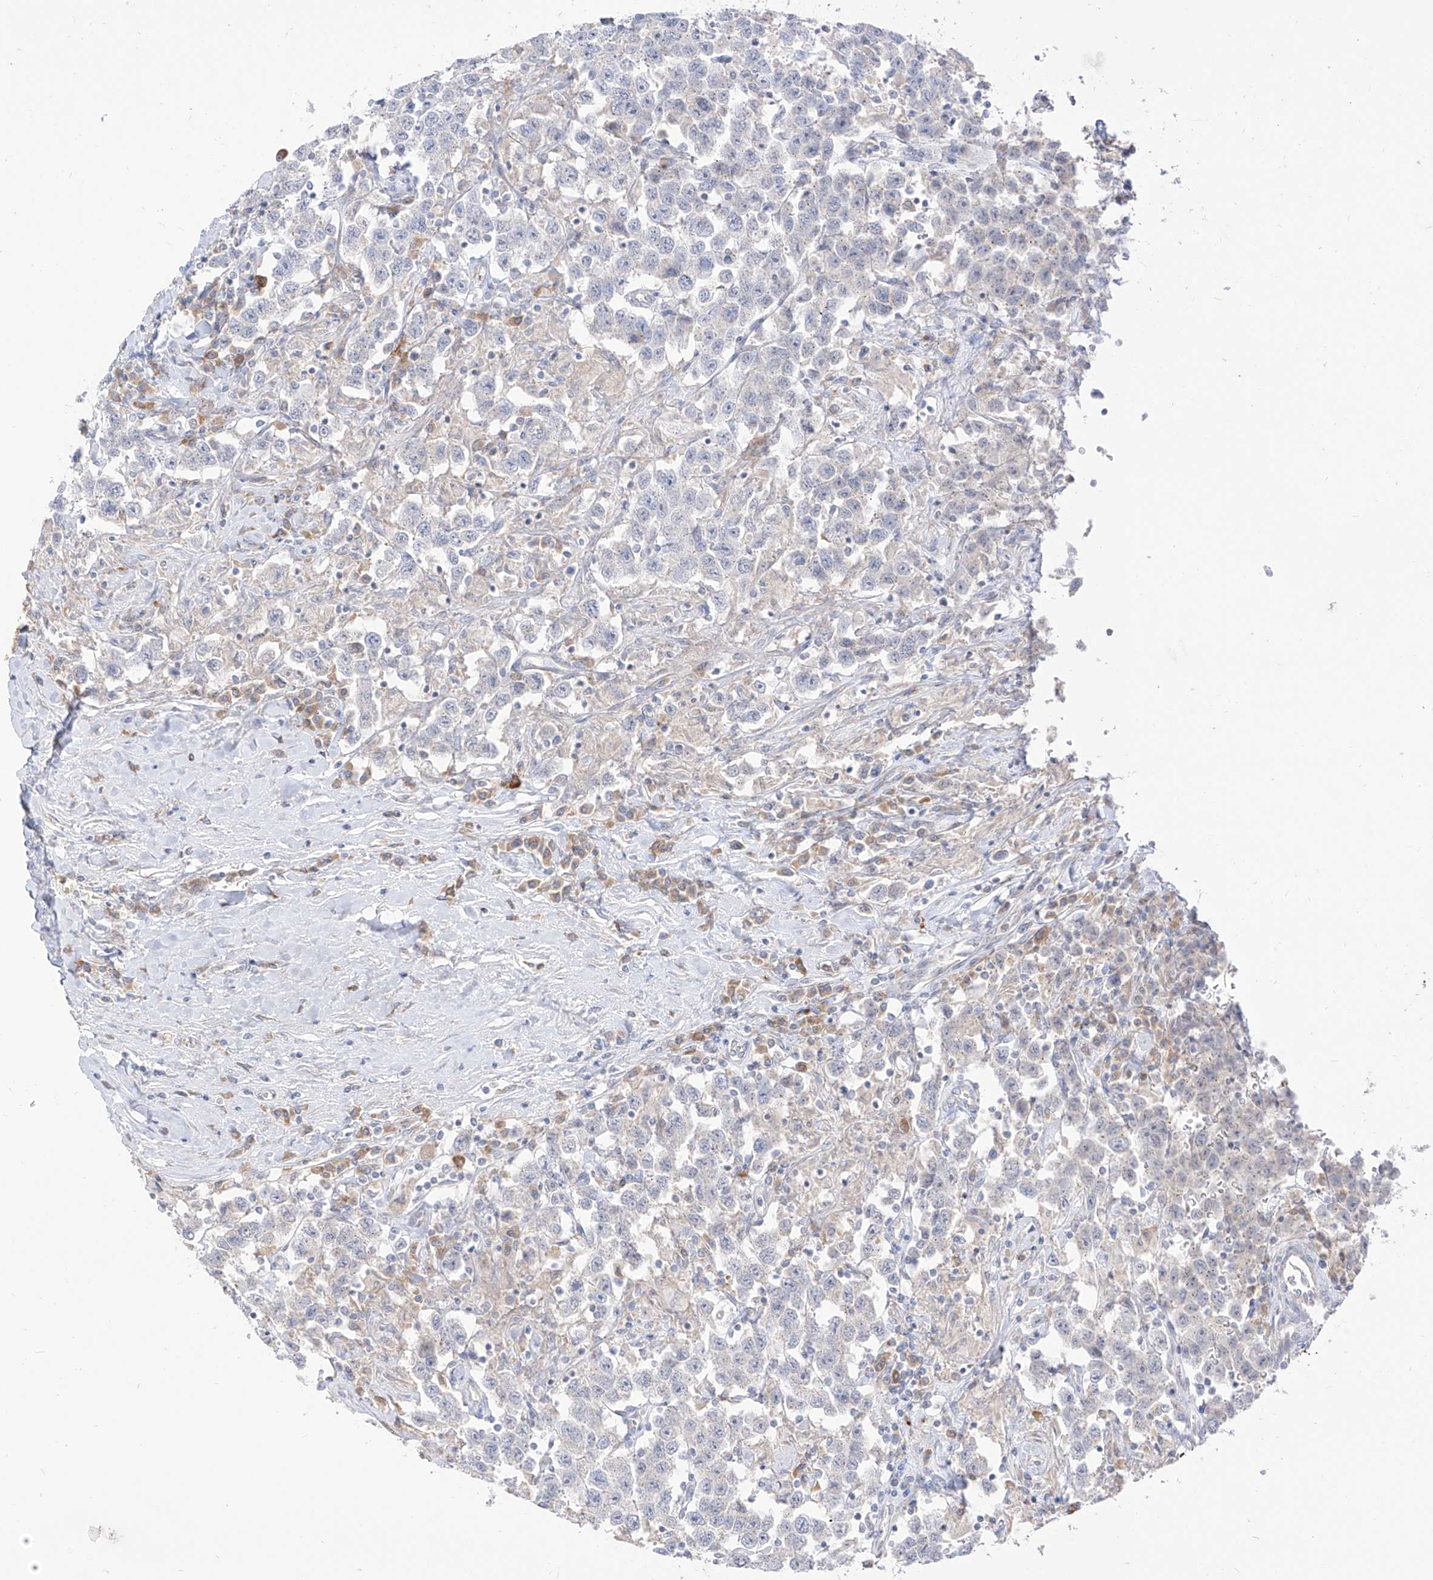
{"staining": {"intensity": "negative", "quantity": "none", "location": "none"}, "tissue": "testis cancer", "cell_type": "Tumor cells", "image_type": "cancer", "snomed": [{"axis": "morphology", "description": "Seminoma, NOS"}, {"axis": "topography", "description": "Testis"}], "caption": "There is no significant expression in tumor cells of testis seminoma.", "gene": "SYTL3", "patient": {"sex": "male", "age": 41}}